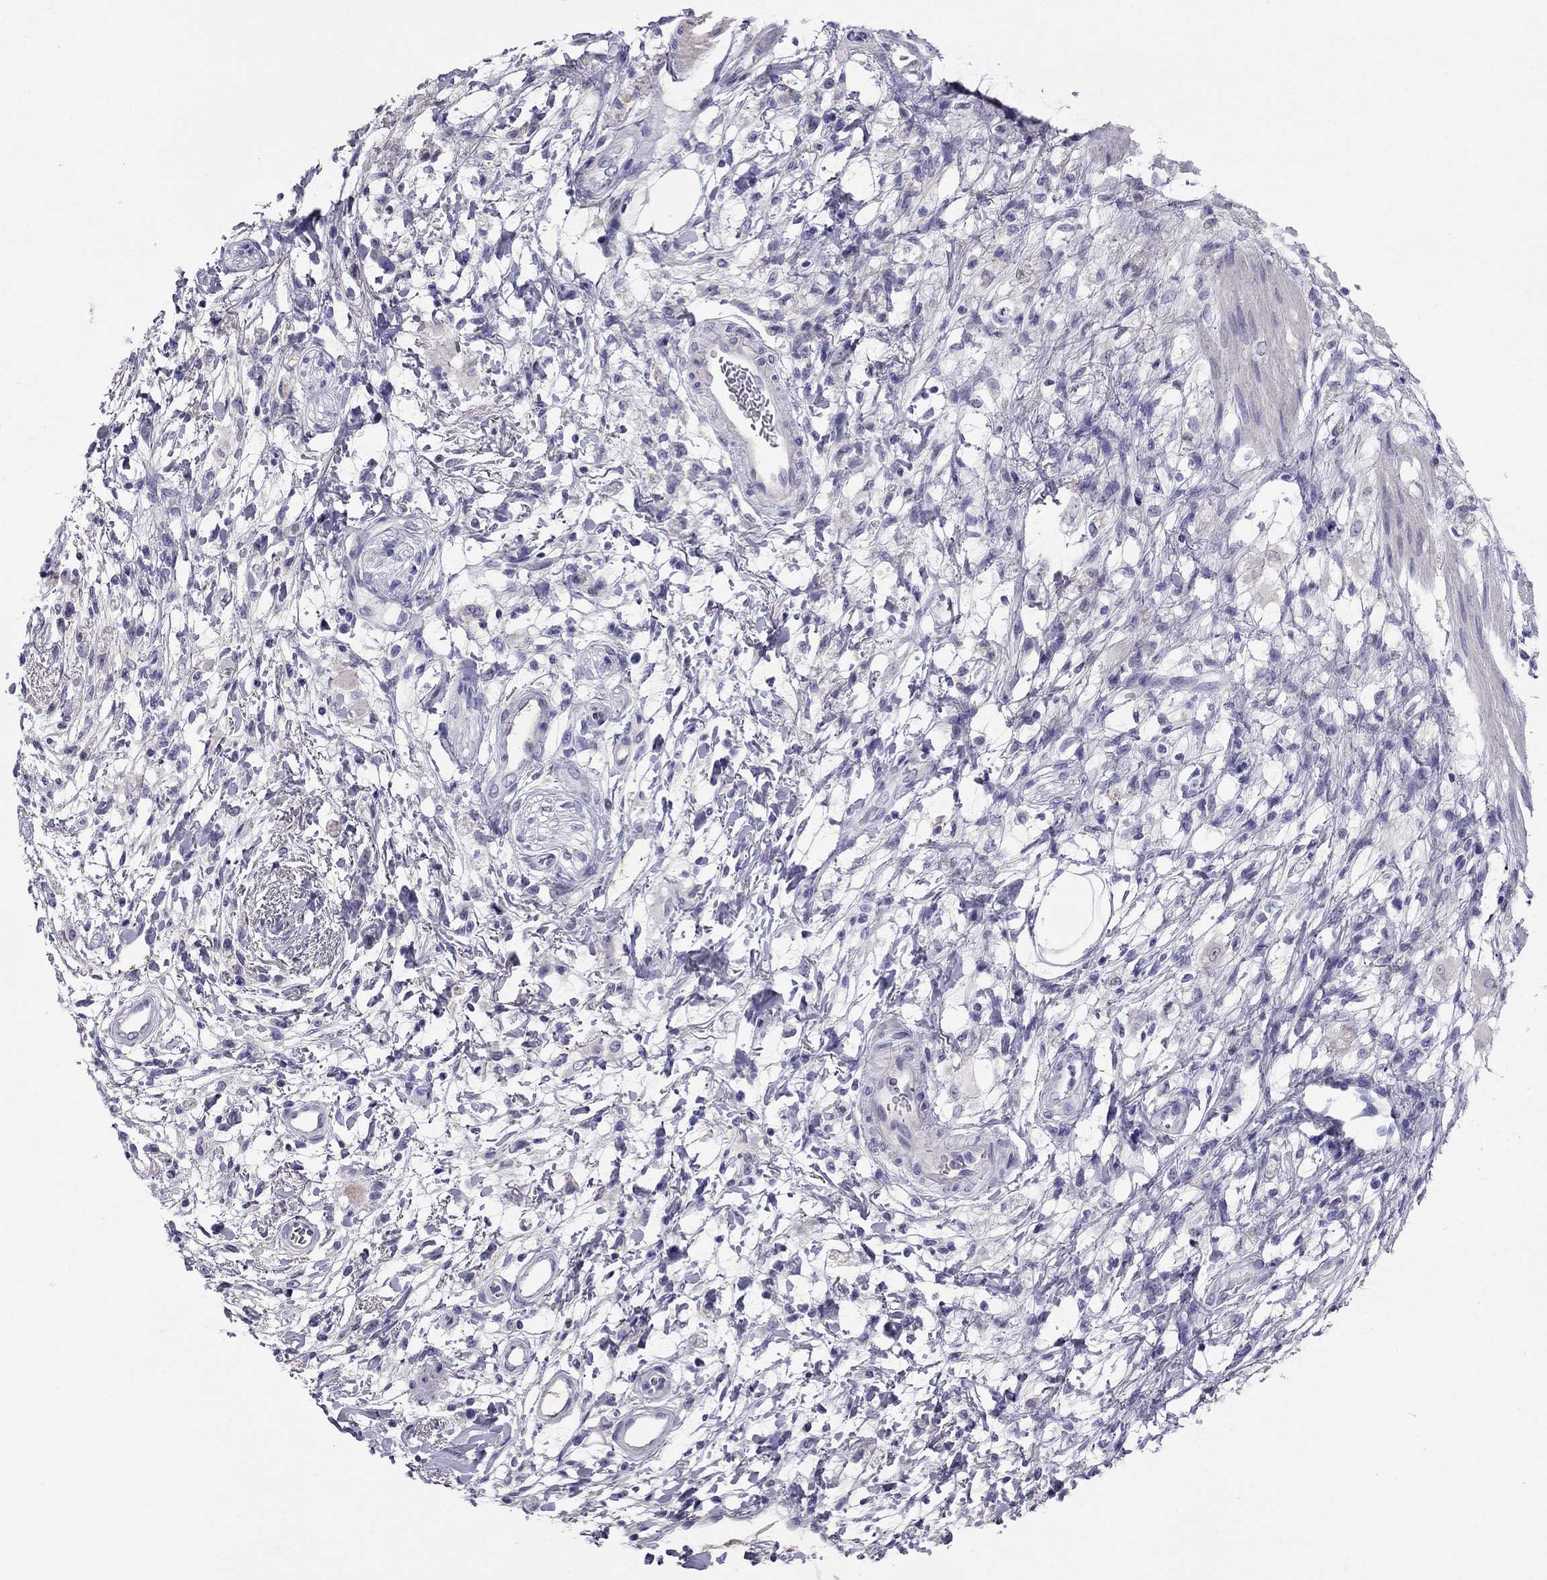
{"staining": {"intensity": "negative", "quantity": "none", "location": "none"}, "tissue": "stomach cancer", "cell_type": "Tumor cells", "image_type": "cancer", "snomed": [{"axis": "morphology", "description": "Adenocarcinoma, NOS"}, {"axis": "topography", "description": "Stomach"}], "caption": "IHC micrograph of neoplastic tissue: stomach cancer stained with DAB demonstrates no significant protein positivity in tumor cells.", "gene": "TBC1D21", "patient": {"sex": "female", "age": 60}}